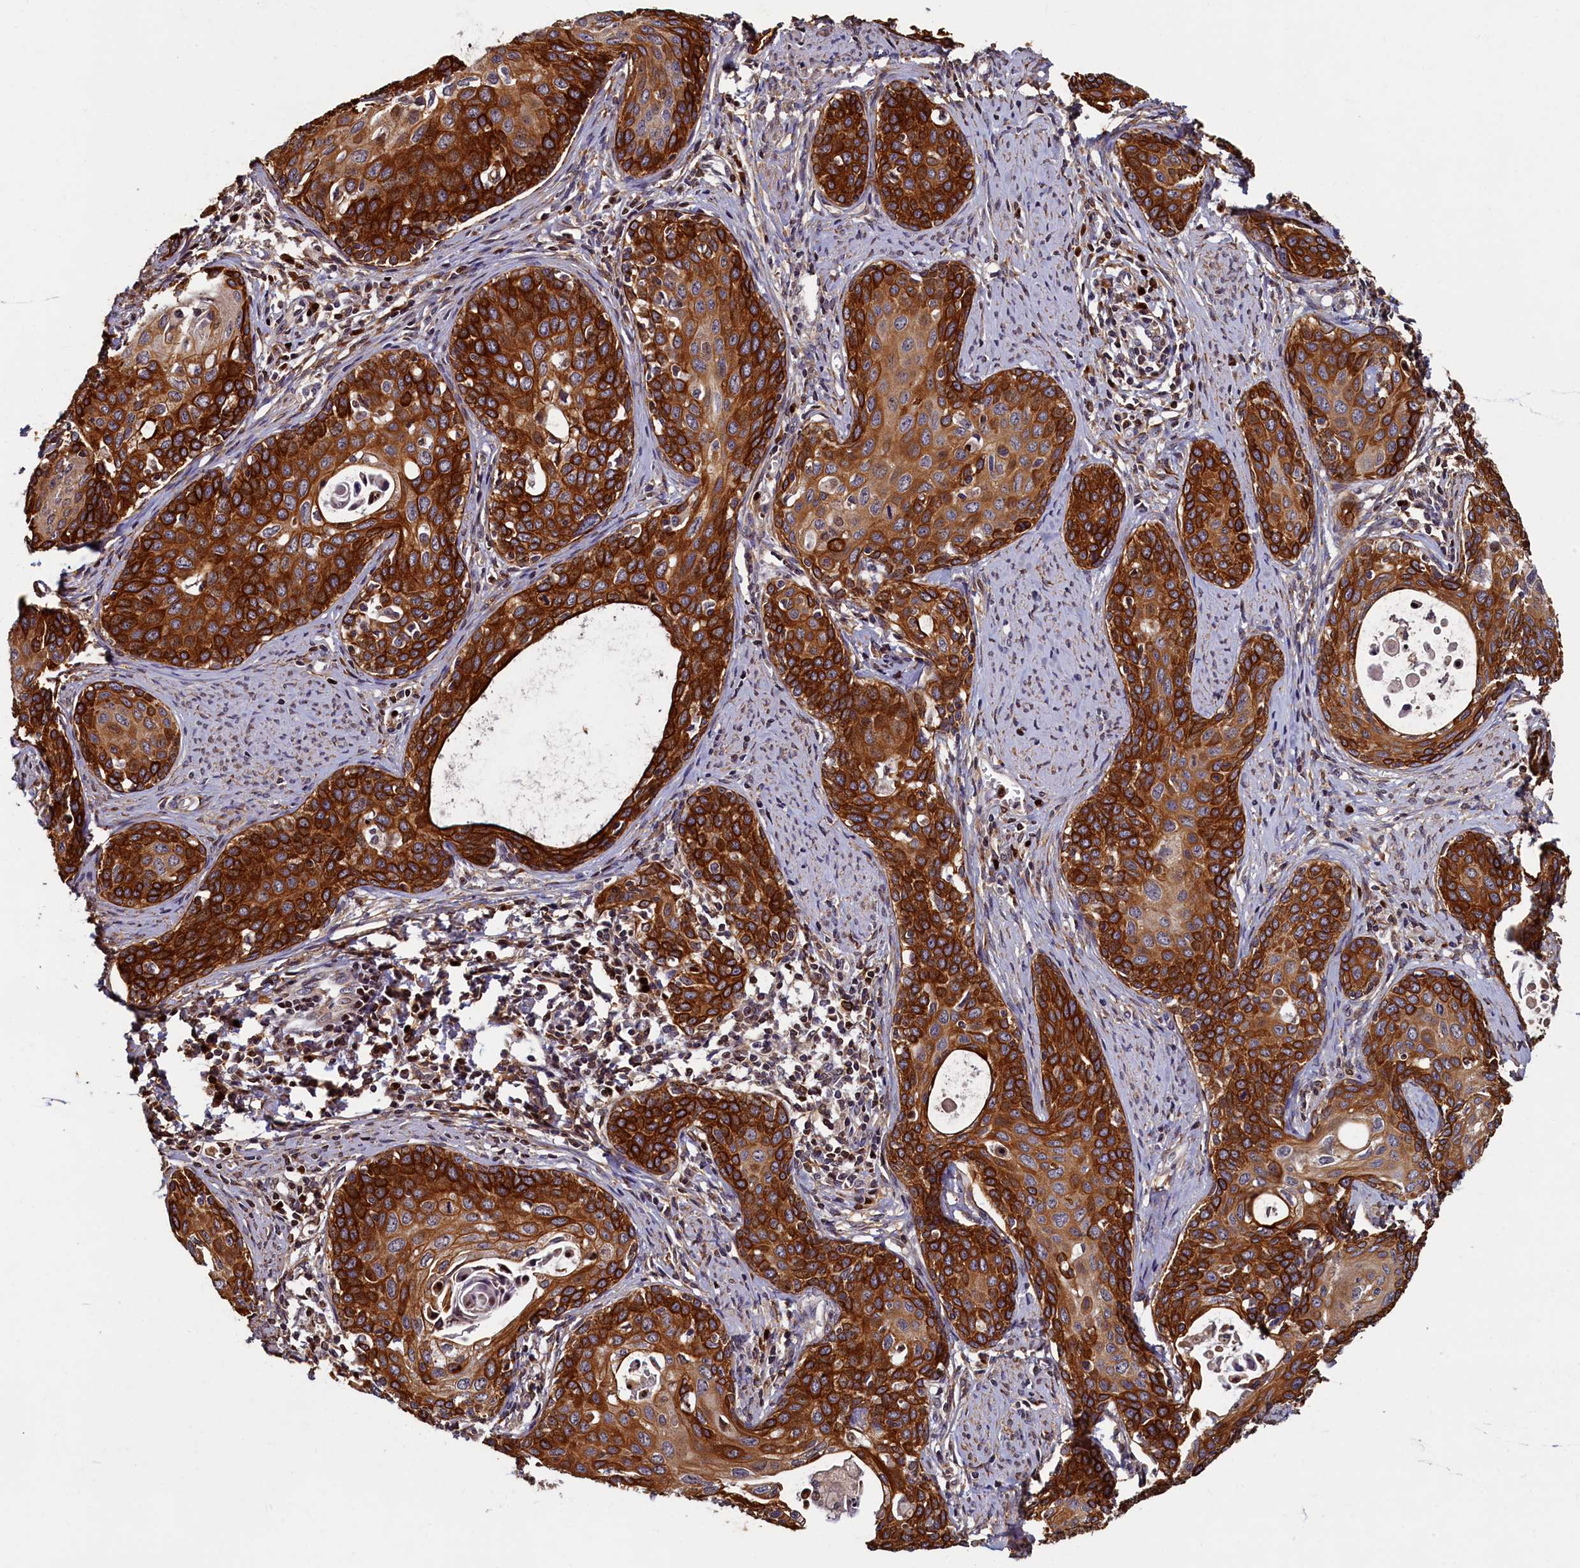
{"staining": {"intensity": "strong", "quantity": ">75%", "location": "cytoplasmic/membranous"}, "tissue": "cervical cancer", "cell_type": "Tumor cells", "image_type": "cancer", "snomed": [{"axis": "morphology", "description": "Squamous cell carcinoma, NOS"}, {"axis": "topography", "description": "Cervix"}], "caption": "Cervical cancer (squamous cell carcinoma) was stained to show a protein in brown. There is high levels of strong cytoplasmic/membranous staining in about >75% of tumor cells. The protein of interest is shown in brown color, while the nuclei are stained blue.", "gene": "NCKAP5L", "patient": {"sex": "female", "age": 52}}